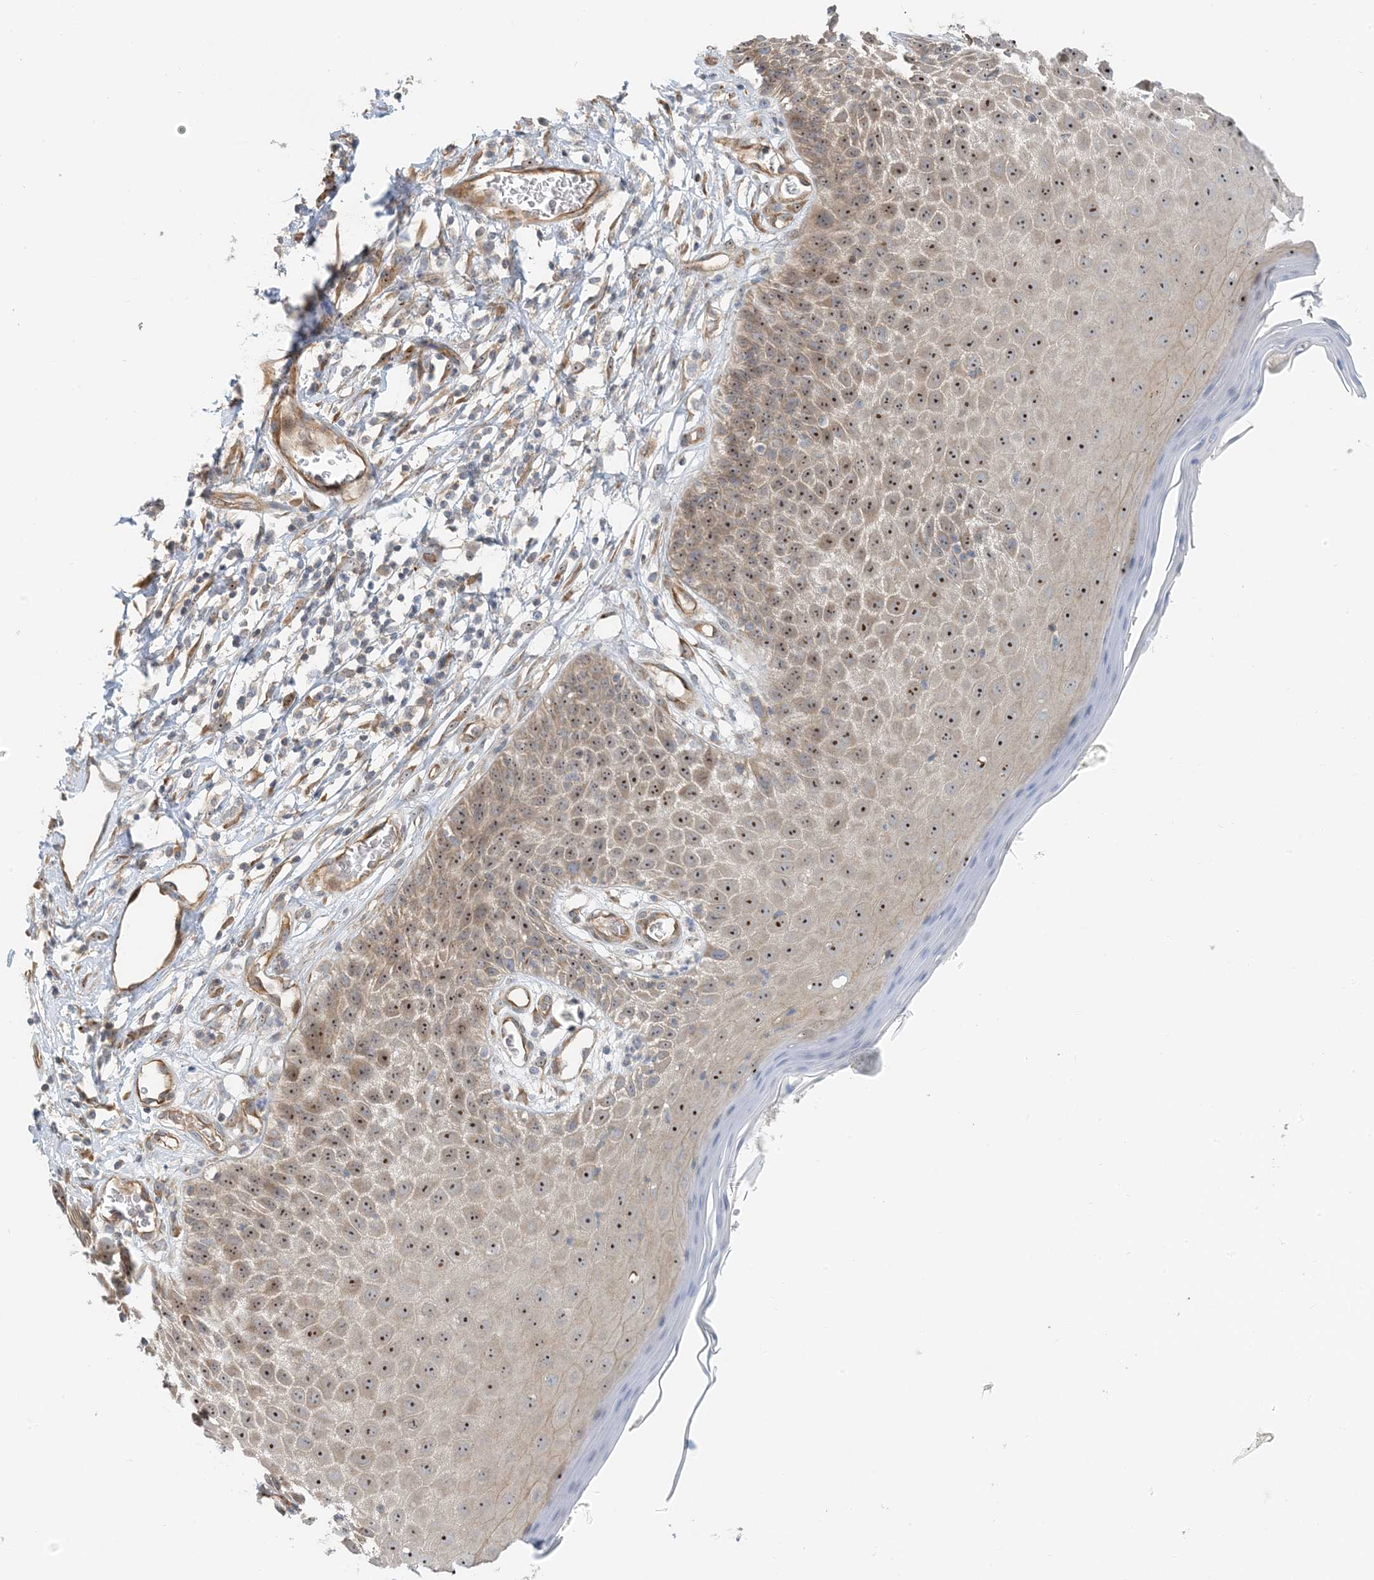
{"staining": {"intensity": "moderate", "quantity": ">75%", "location": "cytoplasmic/membranous,nuclear"}, "tissue": "skin", "cell_type": "Epidermal cells", "image_type": "normal", "snomed": [{"axis": "morphology", "description": "Normal tissue, NOS"}, {"axis": "topography", "description": "Vulva"}], "caption": "Brown immunohistochemical staining in unremarkable human skin demonstrates moderate cytoplasmic/membranous,nuclear positivity in approximately >75% of epidermal cells. (DAB (3,3'-diaminobenzidine) = brown stain, brightfield microscopy at high magnification).", "gene": "MYL5", "patient": {"sex": "female", "age": 68}}